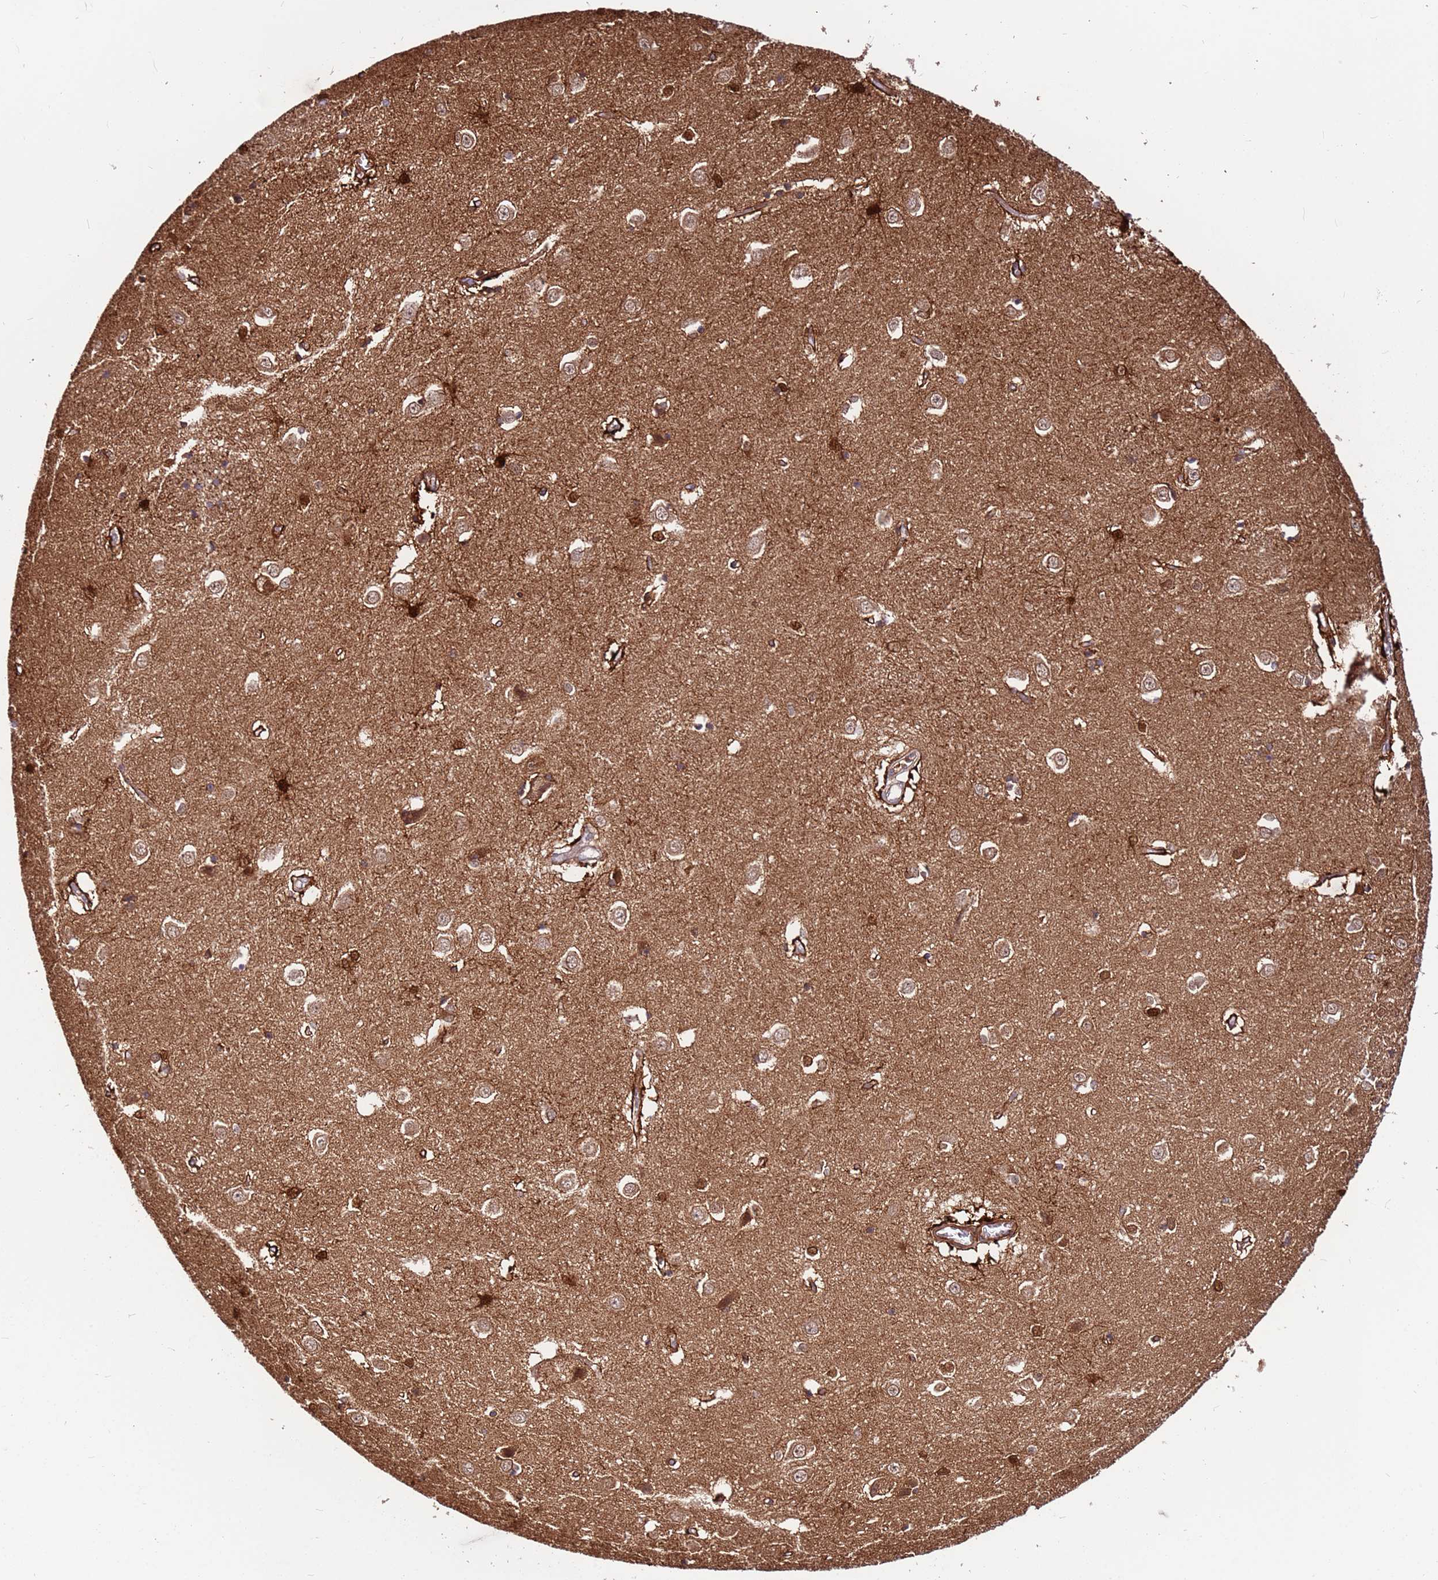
{"staining": {"intensity": "moderate", "quantity": "<25%", "location": "cytoplasmic/membranous"}, "tissue": "caudate", "cell_type": "Glial cells", "image_type": "normal", "snomed": [{"axis": "morphology", "description": "Normal tissue, NOS"}, {"axis": "topography", "description": "Lateral ventricle wall"}], "caption": "A brown stain shows moderate cytoplasmic/membranous expression of a protein in glial cells of normal human caudate.", "gene": "MTG2", "patient": {"sex": "male", "age": 37}}